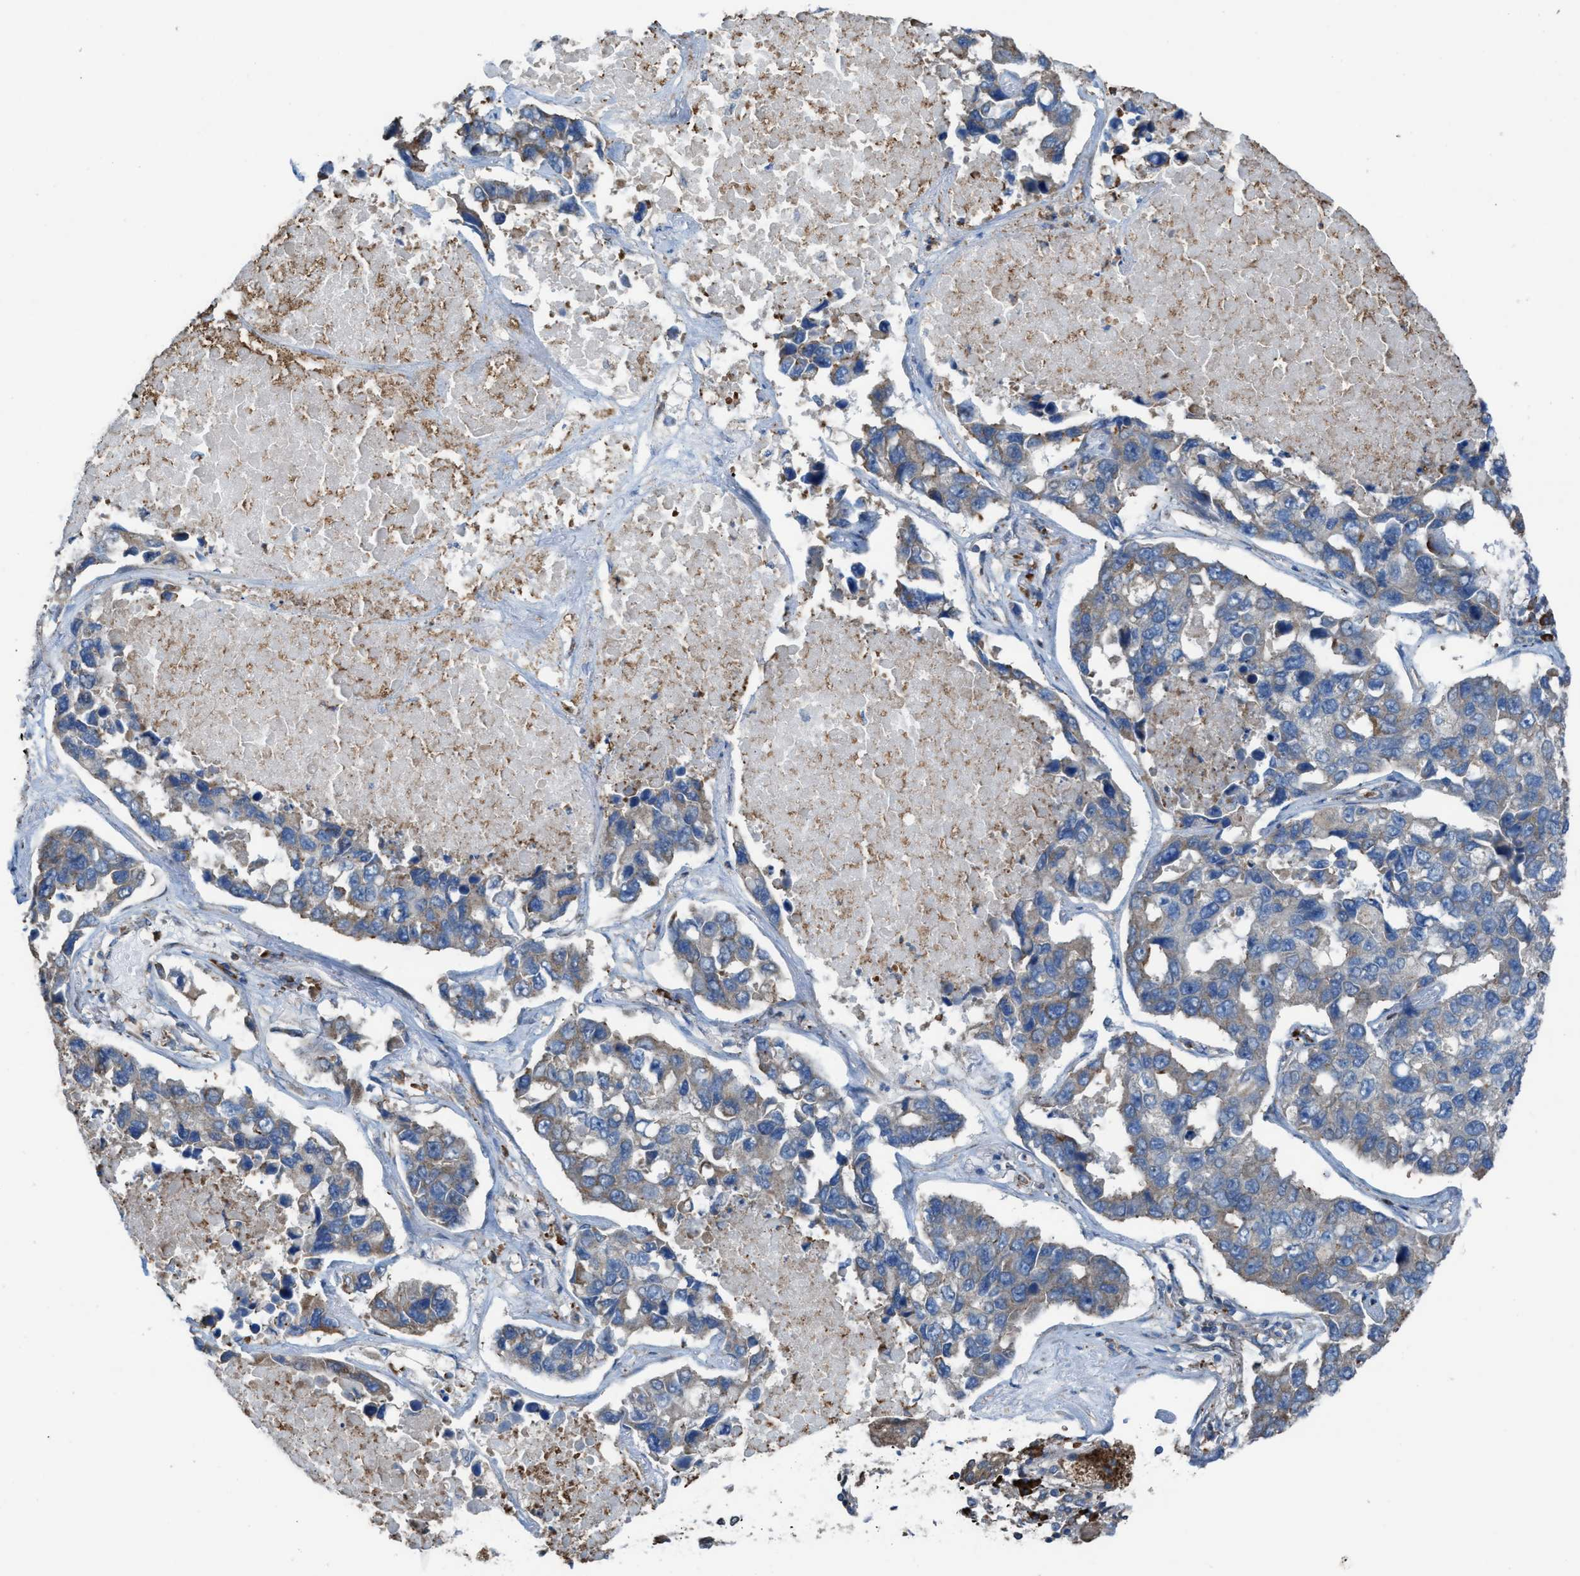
{"staining": {"intensity": "weak", "quantity": "25%-75%", "location": "cytoplasmic/membranous"}, "tissue": "lung cancer", "cell_type": "Tumor cells", "image_type": "cancer", "snomed": [{"axis": "morphology", "description": "Adenocarcinoma, NOS"}, {"axis": "topography", "description": "Lung"}], "caption": "Lung adenocarcinoma tissue shows weak cytoplasmic/membranous positivity in about 25%-75% of tumor cells, visualized by immunohistochemistry. The staining was performed using DAB (3,3'-diaminobenzidine), with brown indicating positive protein expression. Nuclei are stained blue with hematoxylin.", "gene": "PLAA", "patient": {"sex": "male", "age": 64}}